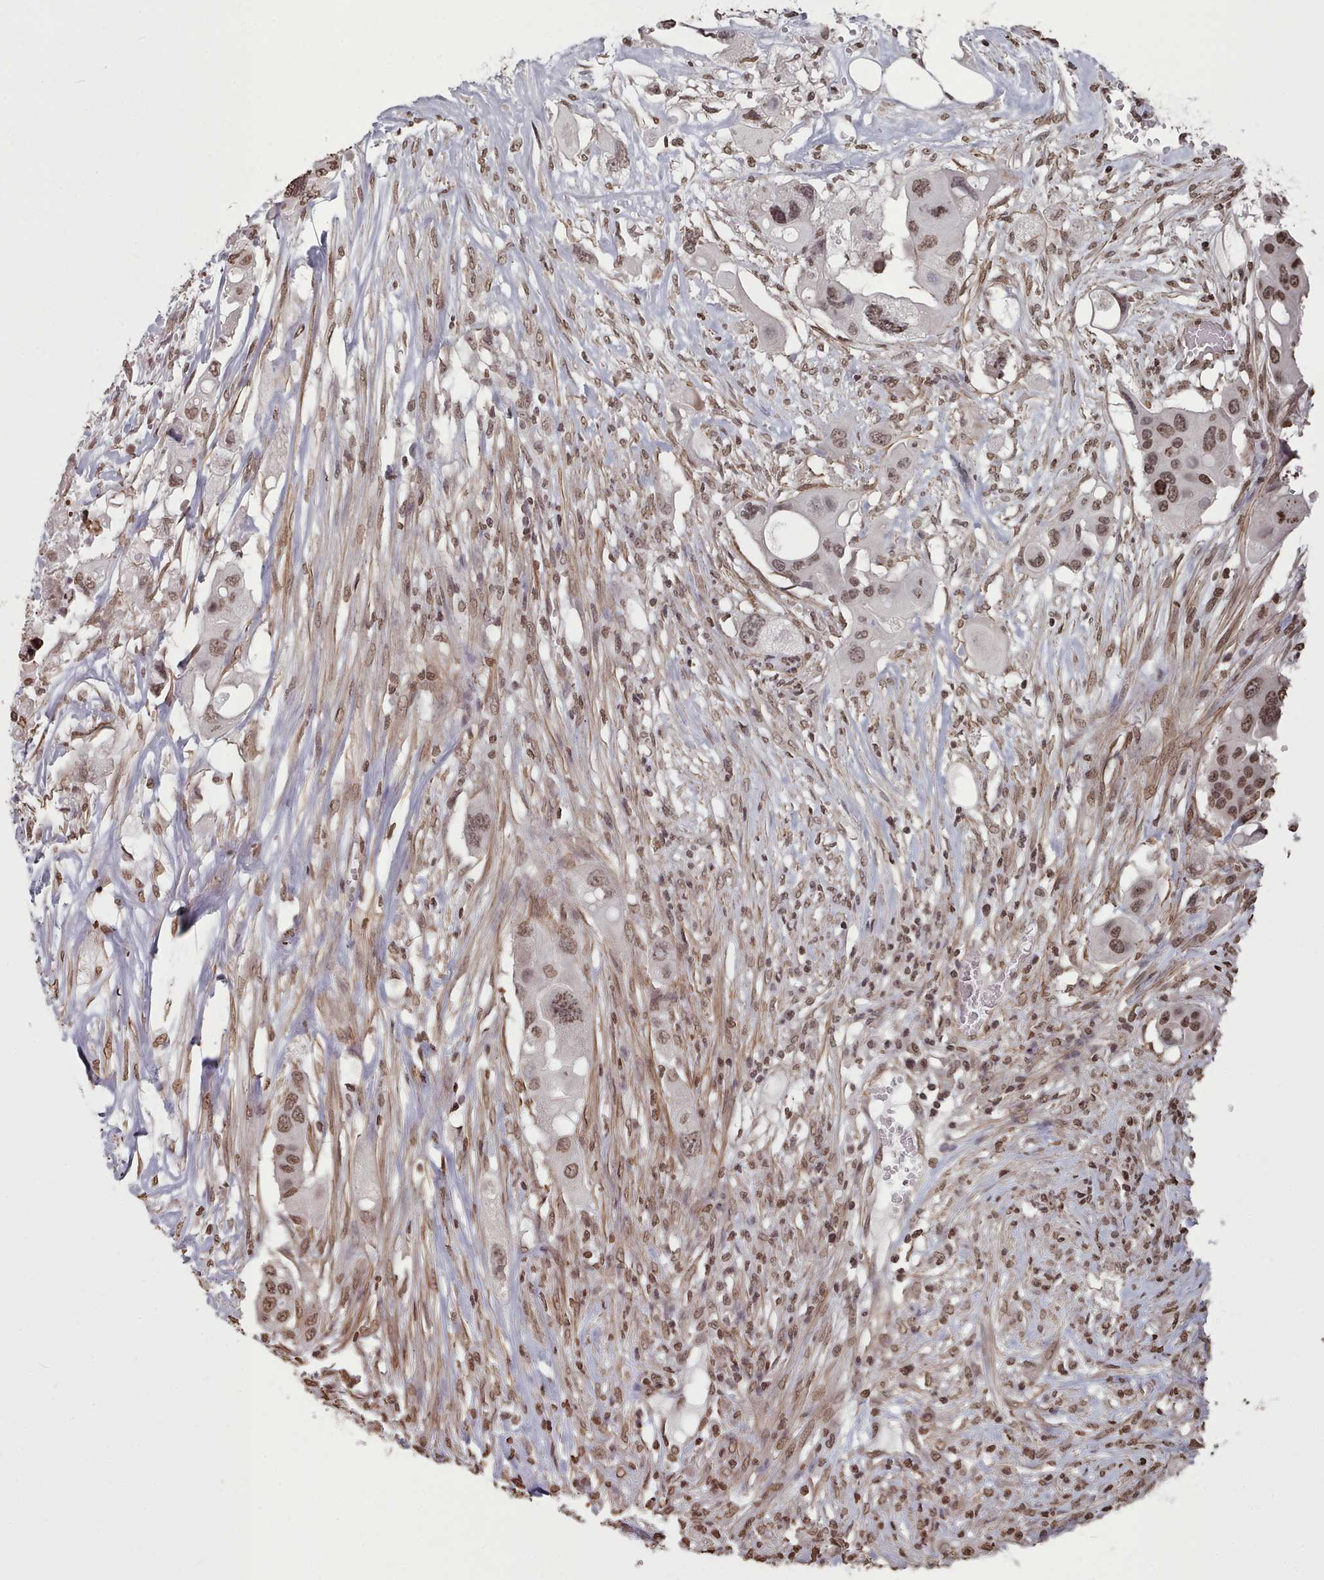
{"staining": {"intensity": "moderate", "quantity": ">75%", "location": "nuclear"}, "tissue": "colorectal cancer", "cell_type": "Tumor cells", "image_type": "cancer", "snomed": [{"axis": "morphology", "description": "Adenocarcinoma, NOS"}, {"axis": "topography", "description": "Colon"}], "caption": "Immunohistochemistry (IHC) image of neoplastic tissue: human colorectal cancer stained using IHC exhibits medium levels of moderate protein expression localized specifically in the nuclear of tumor cells, appearing as a nuclear brown color.", "gene": "PLEKHG5", "patient": {"sex": "male", "age": 77}}